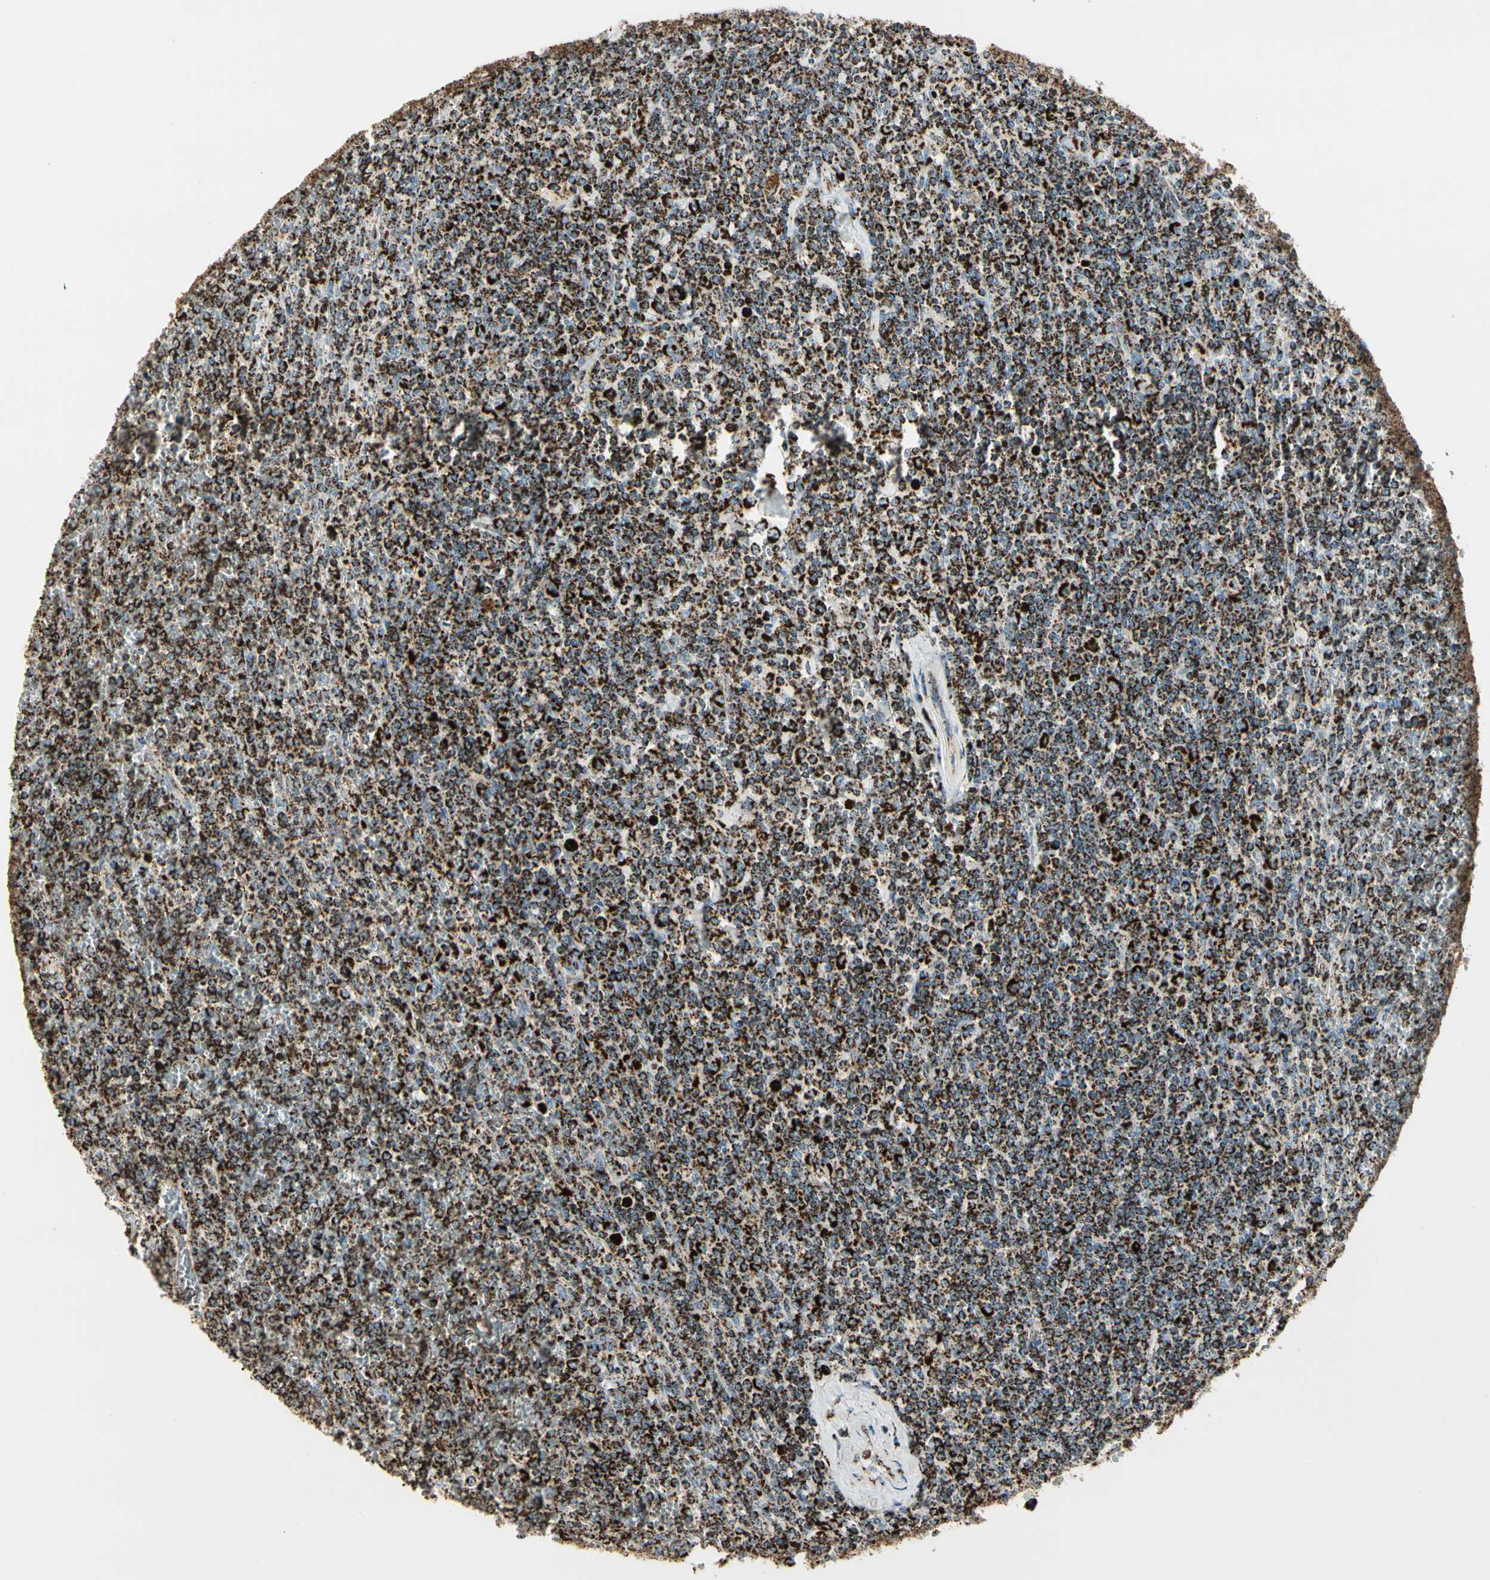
{"staining": {"intensity": "strong", "quantity": ">75%", "location": "cytoplasmic/membranous"}, "tissue": "lymphoma", "cell_type": "Tumor cells", "image_type": "cancer", "snomed": [{"axis": "morphology", "description": "Malignant lymphoma, non-Hodgkin's type, Low grade"}, {"axis": "topography", "description": "Spleen"}], "caption": "A high-resolution histopathology image shows immunohistochemistry (IHC) staining of malignant lymphoma, non-Hodgkin's type (low-grade), which shows strong cytoplasmic/membranous staining in approximately >75% of tumor cells. Using DAB (brown) and hematoxylin (blue) stains, captured at high magnification using brightfield microscopy.", "gene": "ME2", "patient": {"sex": "female", "age": 19}}